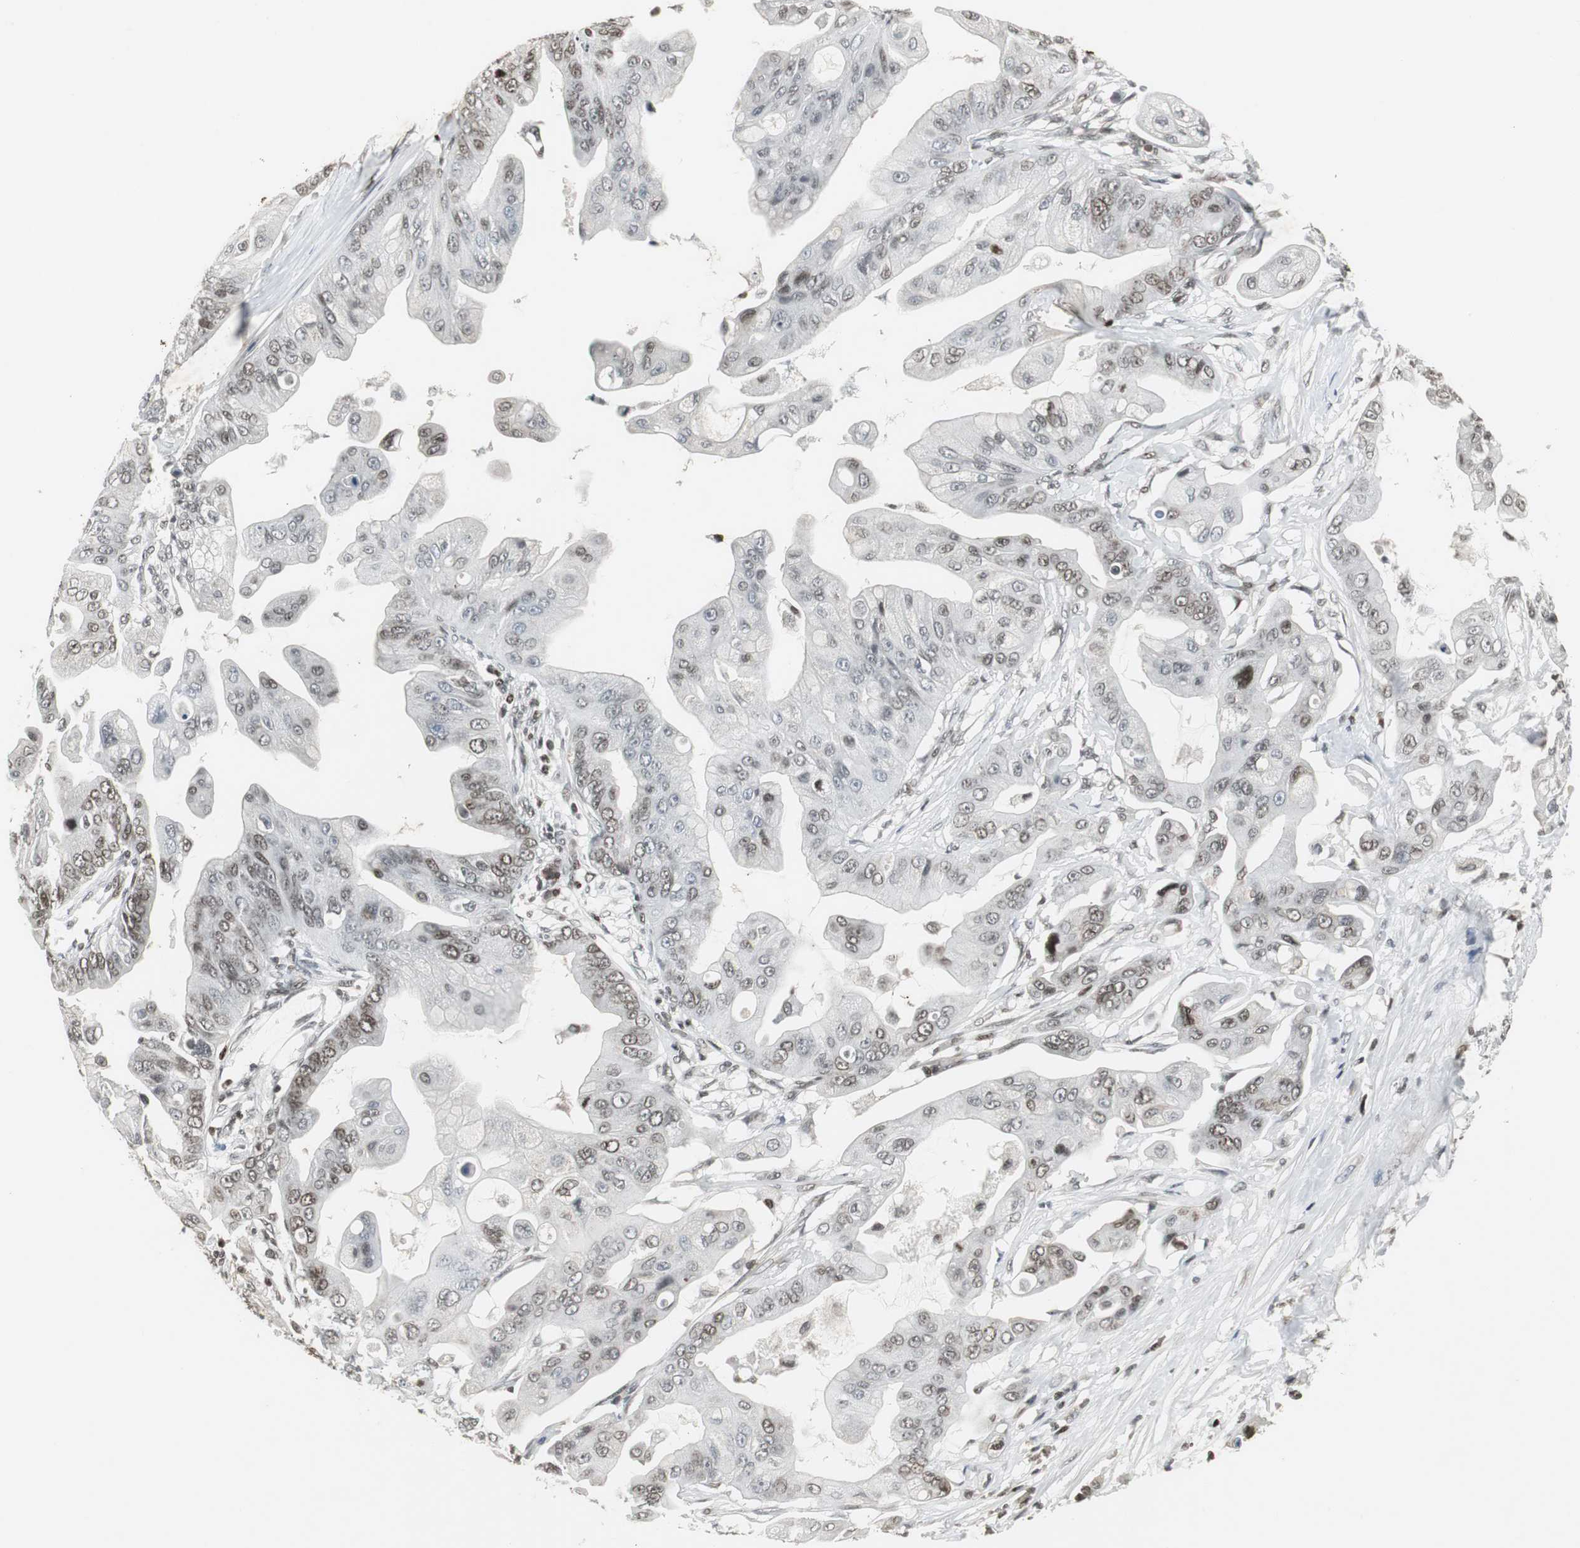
{"staining": {"intensity": "weak", "quantity": "25%-75%", "location": "nuclear"}, "tissue": "pancreatic cancer", "cell_type": "Tumor cells", "image_type": "cancer", "snomed": [{"axis": "morphology", "description": "Adenocarcinoma, NOS"}, {"axis": "topography", "description": "Pancreas"}], "caption": "High-power microscopy captured an IHC photomicrograph of pancreatic cancer, revealing weak nuclear expression in approximately 25%-75% of tumor cells.", "gene": "MPG", "patient": {"sex": "female", "age": 75}}